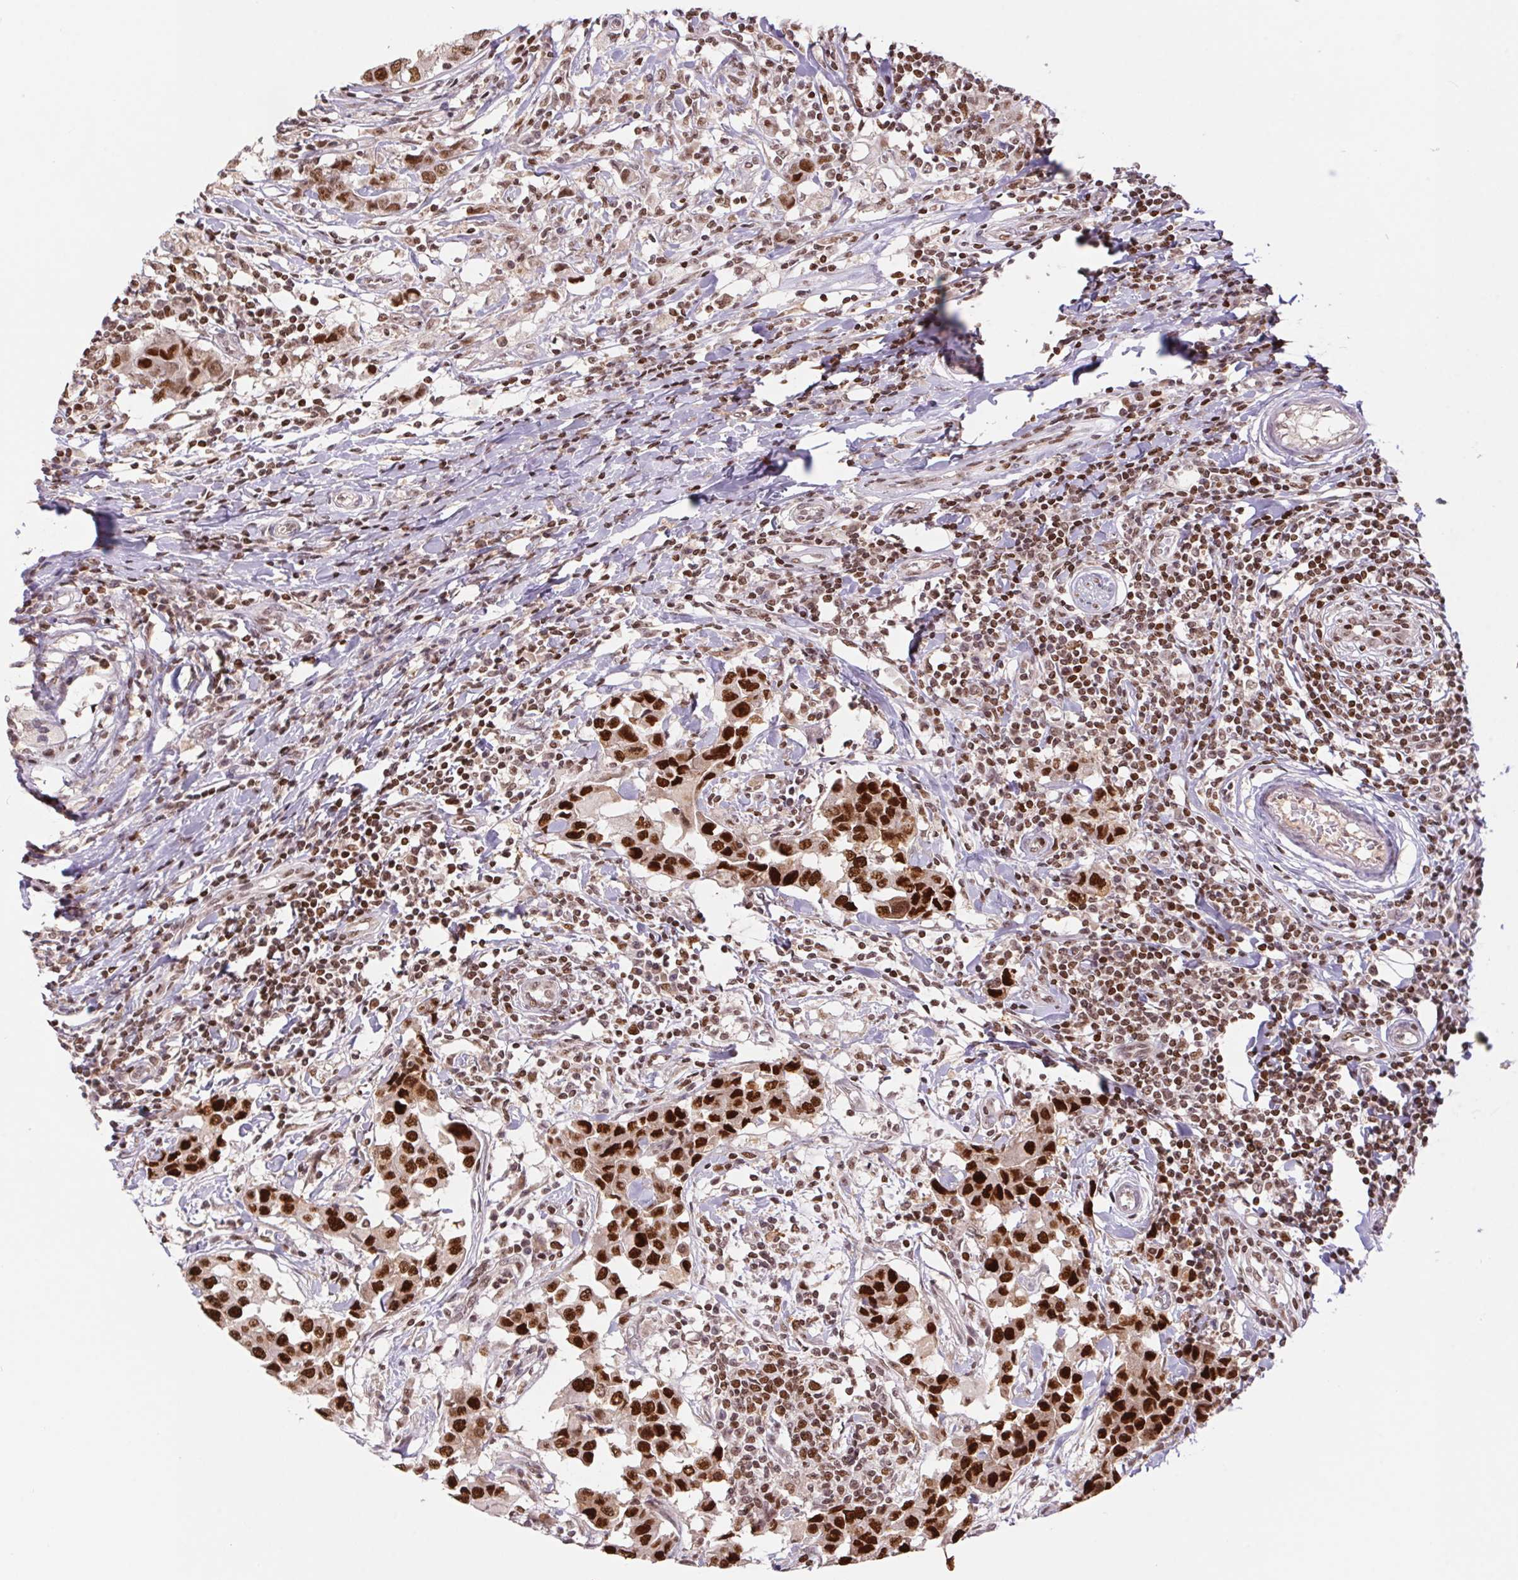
{"staining": {"intensity": "strong", "quantity": ">75%", "location": "nuclear"}, "tissue": "breast cancer", "cell_type": "Tumor cells", "image_type": "cancer", "snomed": [{"axis": "morphology", "description": "Duct carcinoma"}, {"axis": "topography", "description": "Breast"}], "caption": "Human breast cancer stained for a protein (brown) shows strong nuclear positive positivity in approximately >75% of tumor cells.", "gene": "POLD3", "patient": {"sex": "female", "age": 27}}